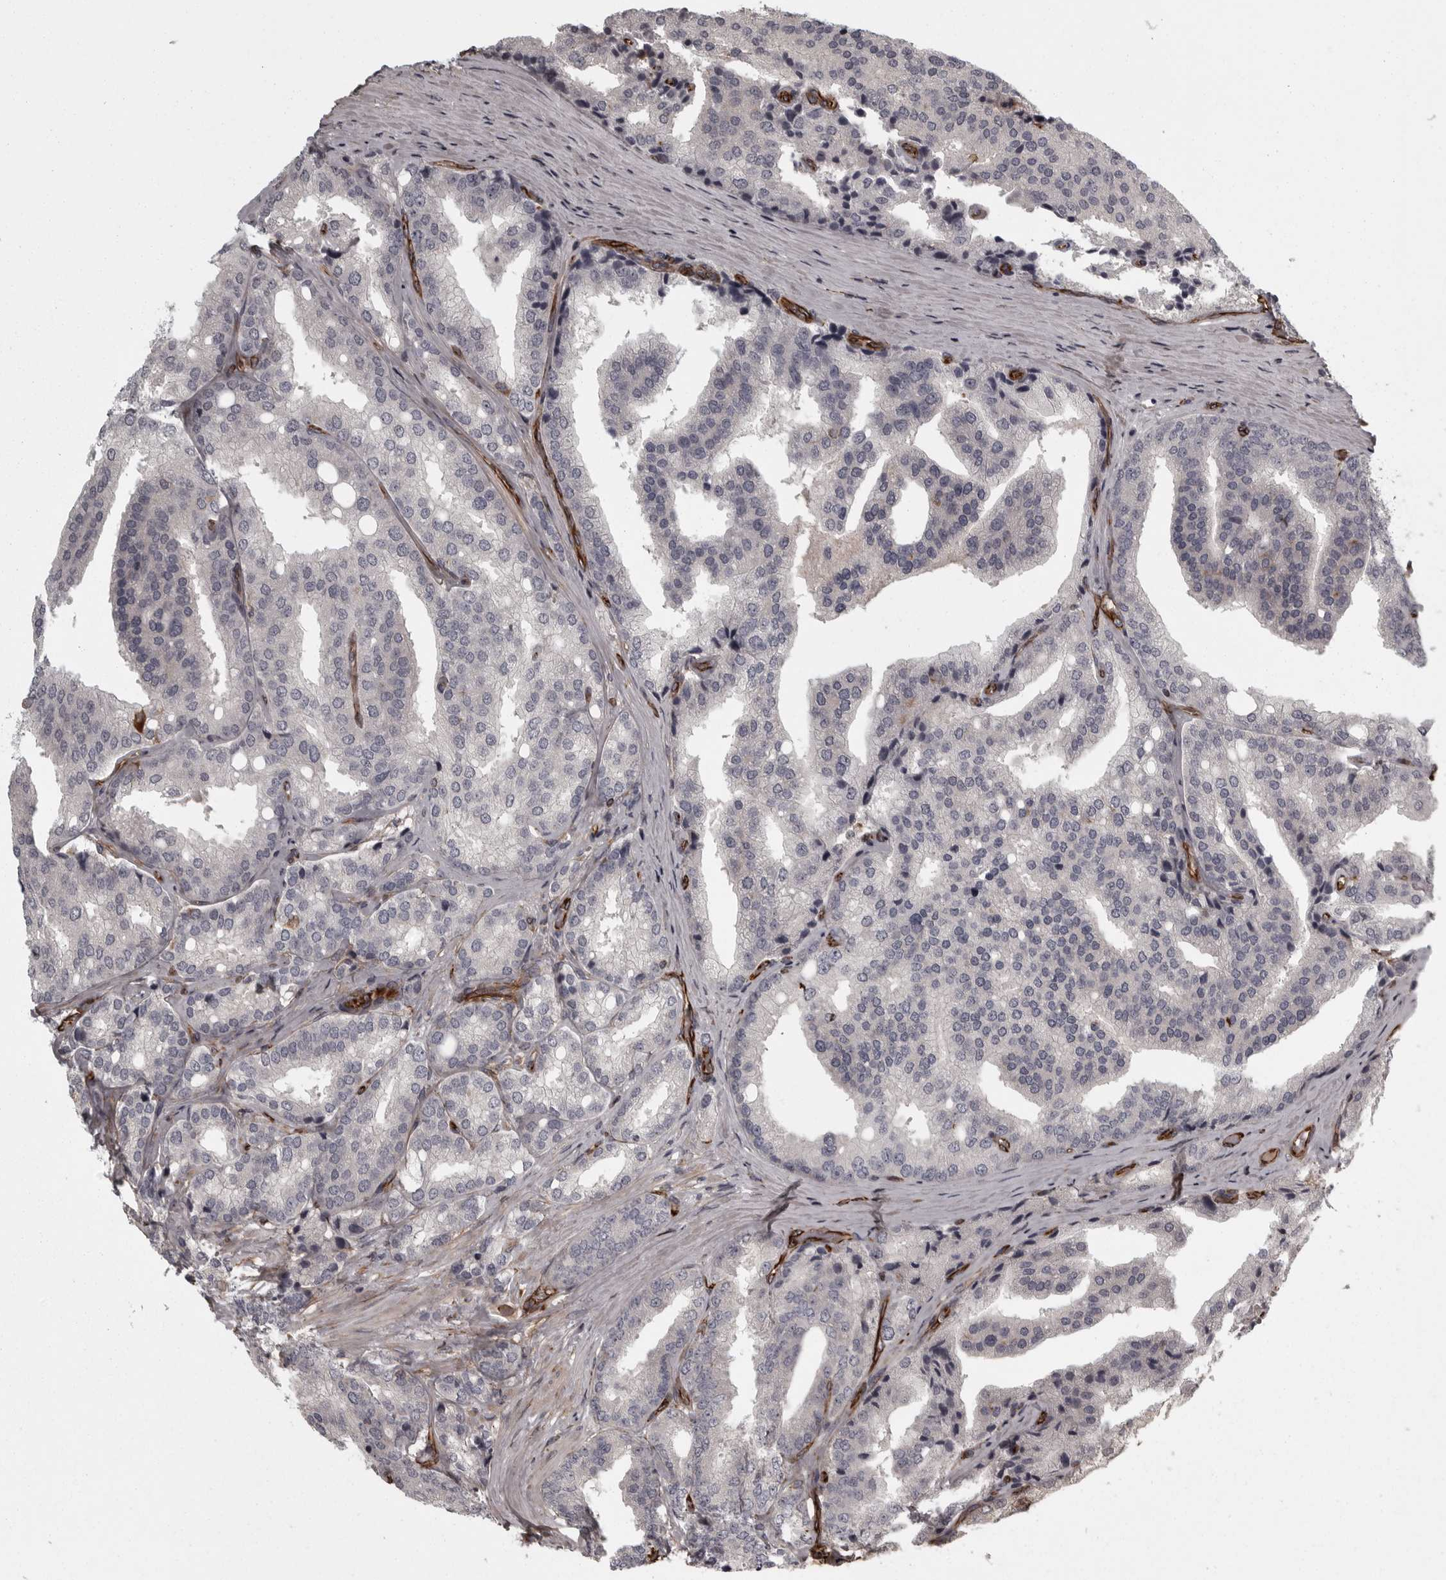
{"staining": {"intensity": "negative", "quantity": "none", "location": "none"}, "tissue": "prostate cancer", "cell_type": "Tumor cells", "image_type": "cancer", "snomed": [{"axis": "morphology", "description": "Adenocarcinoma, High grade"}, {"axis": "topography", "description": "Prostate"}], "caption": "This micrograph is of high-grade adenocarcinoma (prostate) stained with IHC to label a protein in brown with the nuclei are counter-stained blue. There is no staining in tumor cells.", "gene": "FAAP100", "patient": {"sex": "male", "age": 50}}